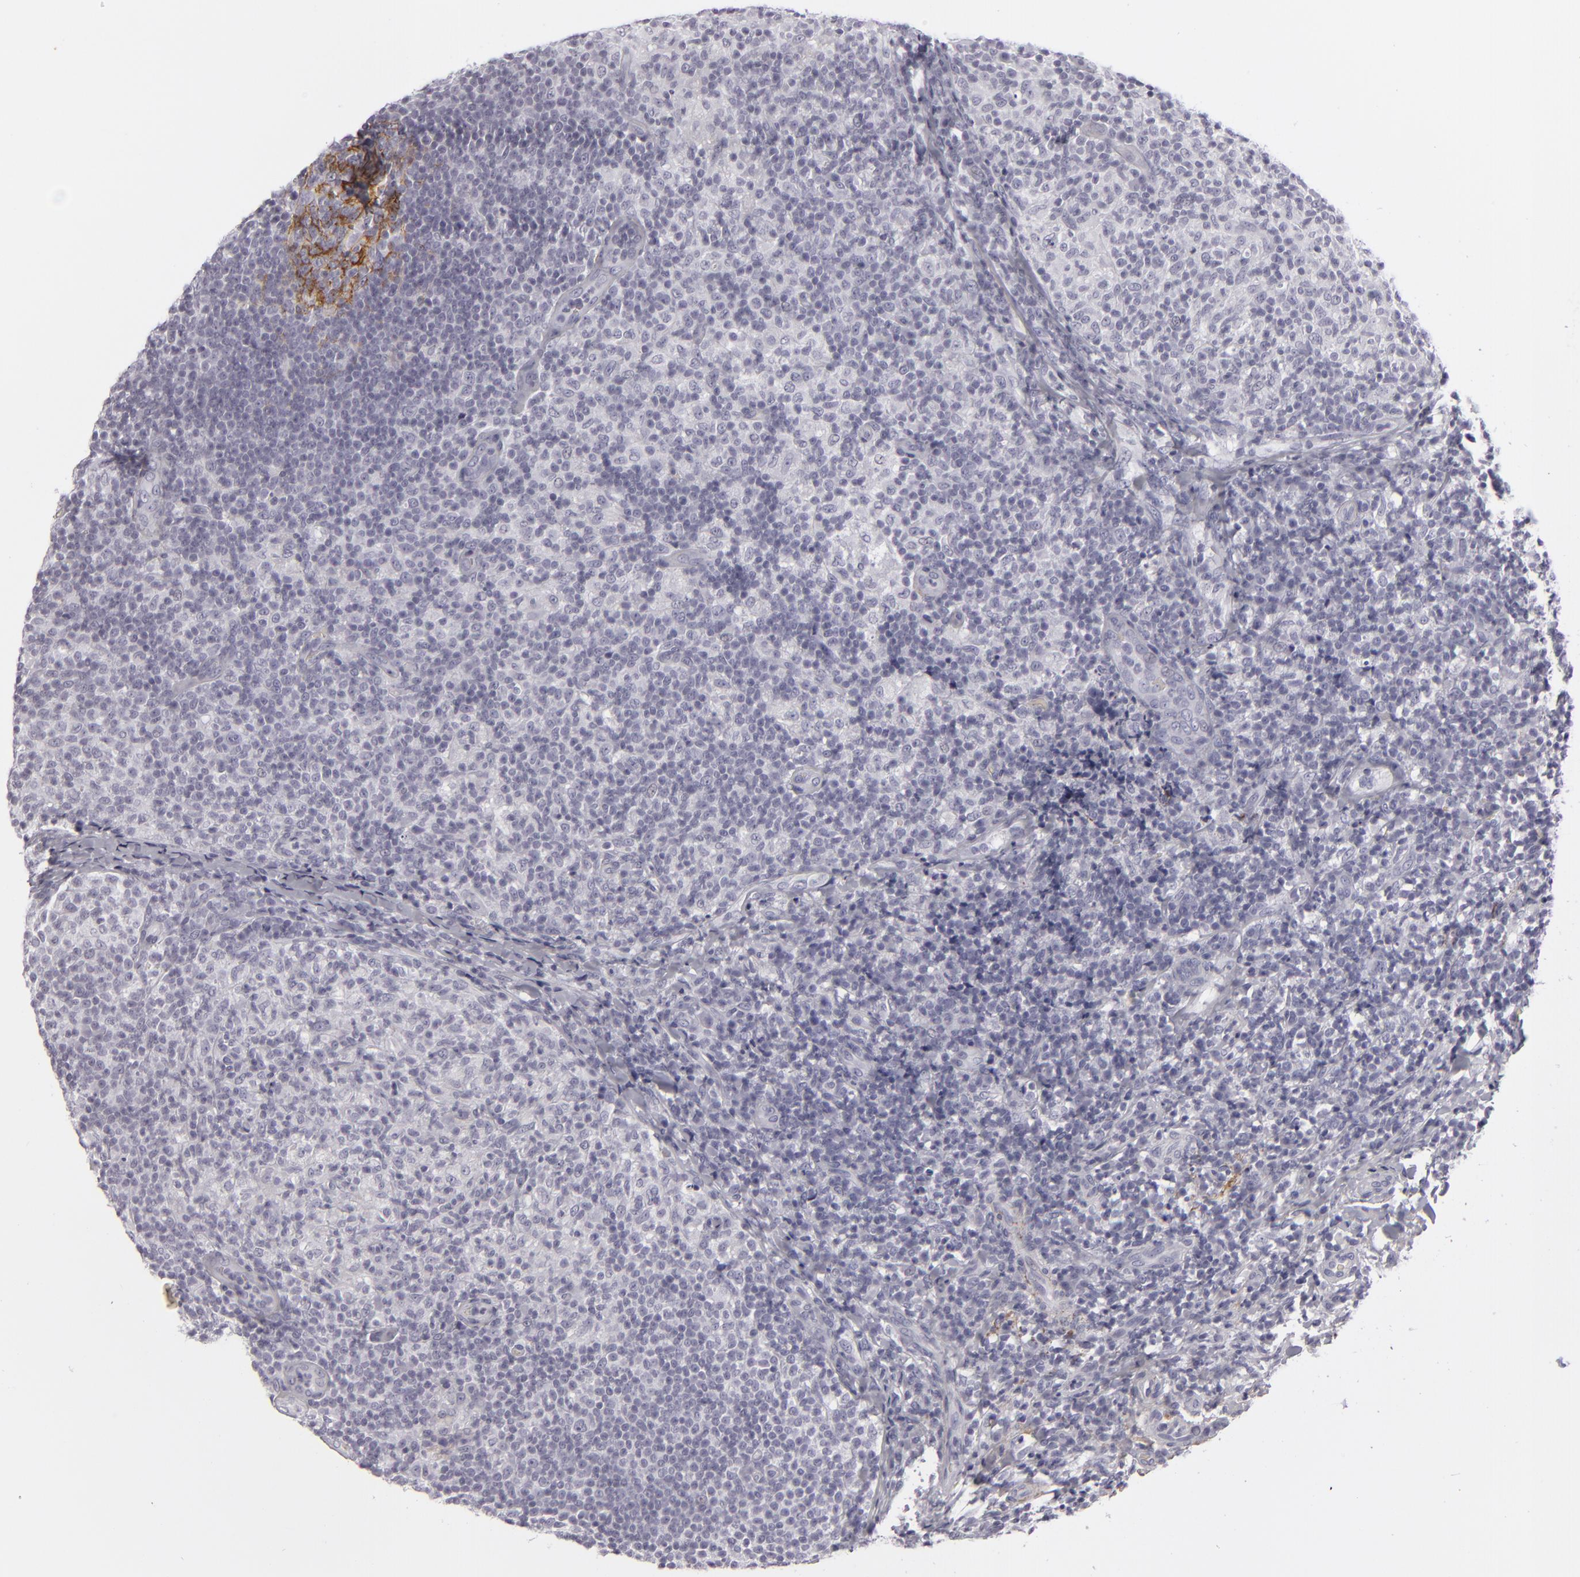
{"staining": {"intensity": "moderate", "quantity": ">75%", "location": "cytoplasmic/membranous"}, "tissue": "lymph node", "cell_type": "Germinal center cells", "image_type": "normal", "snomed": [{"axis": "morphology", "description": "Normal tissue, NOS"}, {"axis": "morphology", "description": "Inflammation, NOS"}, {"axis": "topography", "description": "Lymph node"}], "caption": "A brown stain highlights moderate cytoplasmic/membranous expression of a protein in germinal center cells of benign lymph node.", "gene": "C9", "patient": {"sex": "male", "age": 46}}